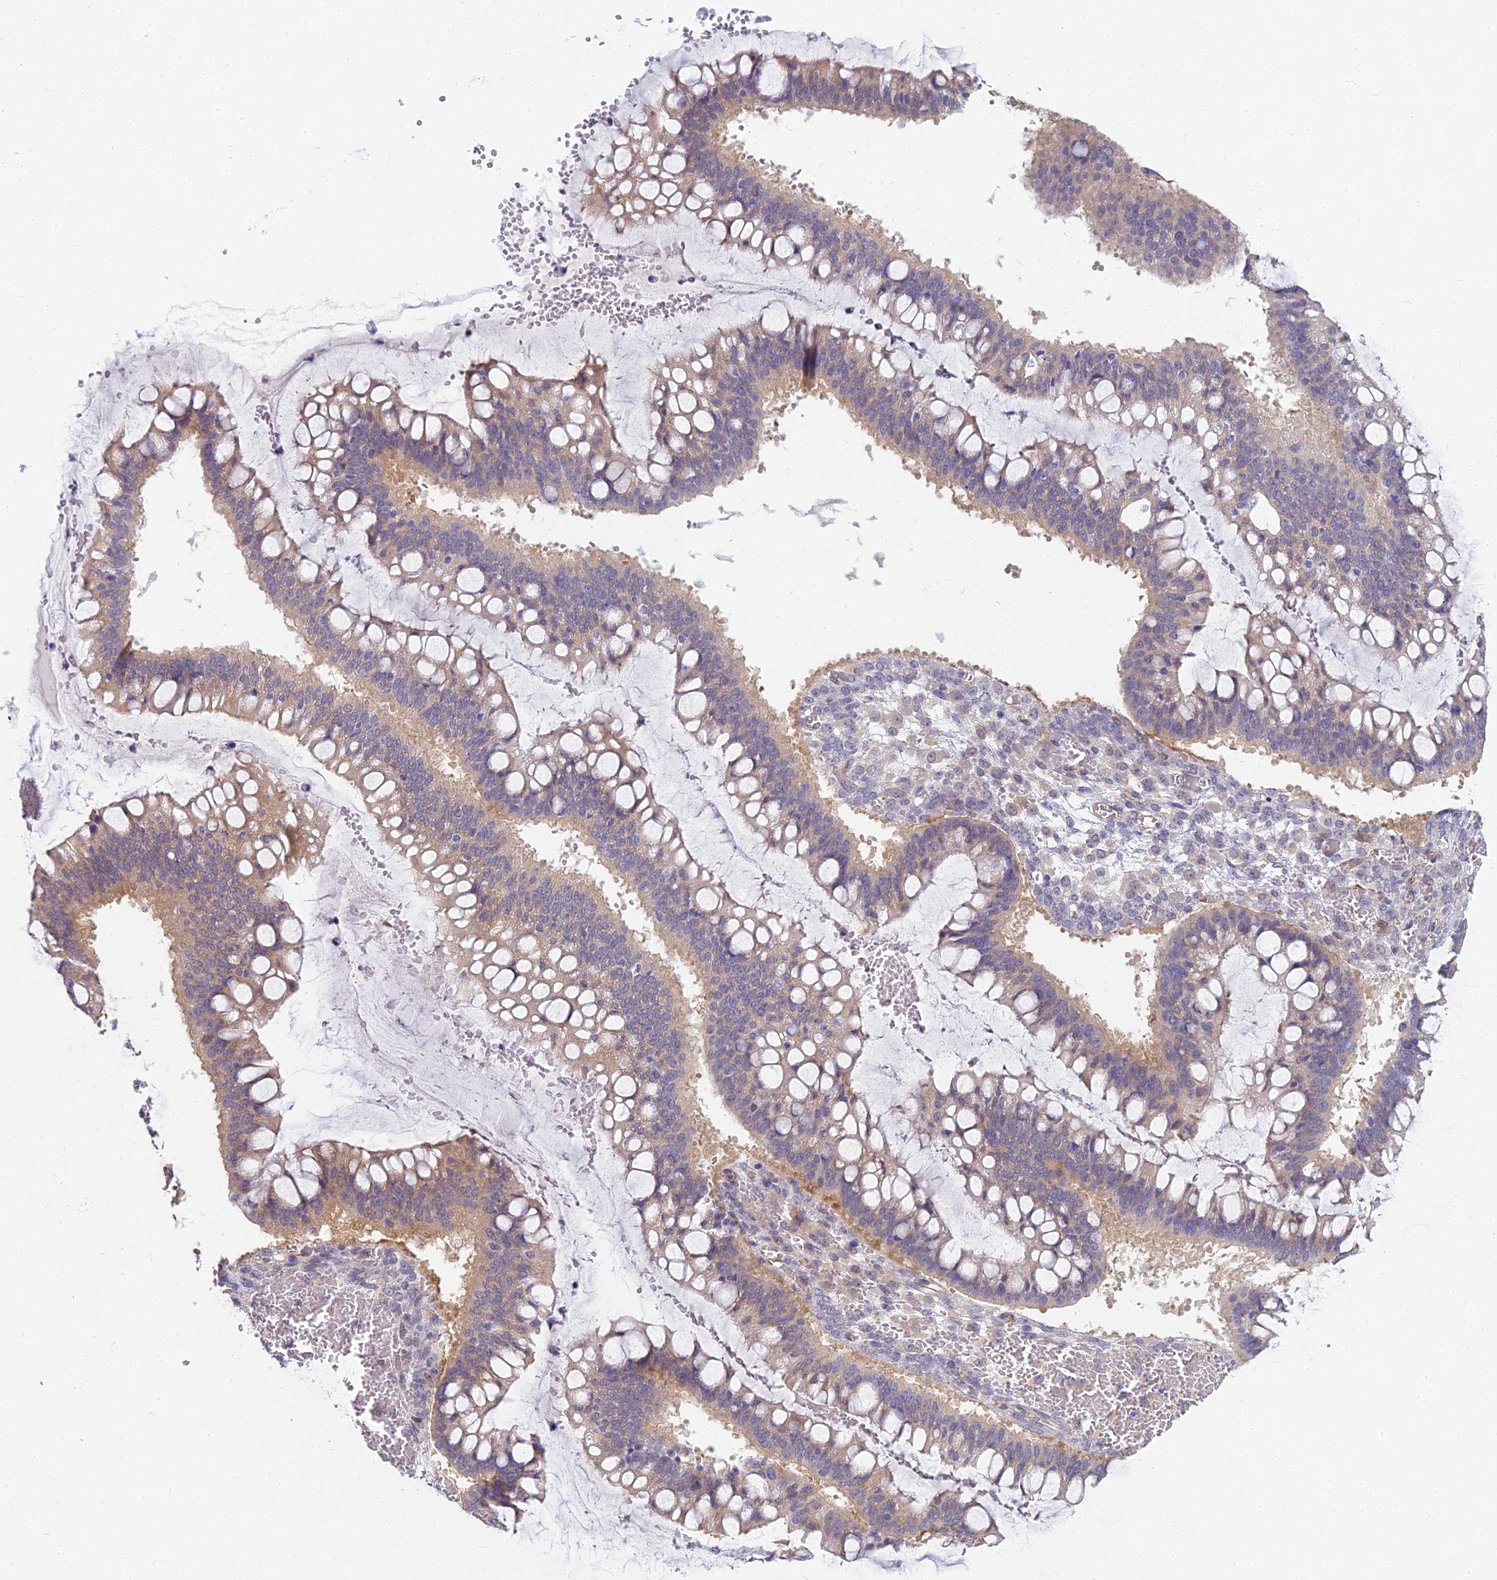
{"staining": {"intensity": "weak", "quantity": "25%-75%", "location": "cytoplasmic/membranous"}, "tissue": "ovarian cancer", "cell_type": "Tumor cells", "image_type": "cancer", "snomed": [{"axis": "morphology", "description": "Cystadenocarcinoma, mucinous, NOS"}, {"axis": "topography", "description": "Ovary"}], "caption": "A brown stain shows weak cytoplasmic/membranous positivity of a protein in human ovarian cancer tumor cells.", "gene": "RGL3", "patient": {"sex": "female", "age": 73}}